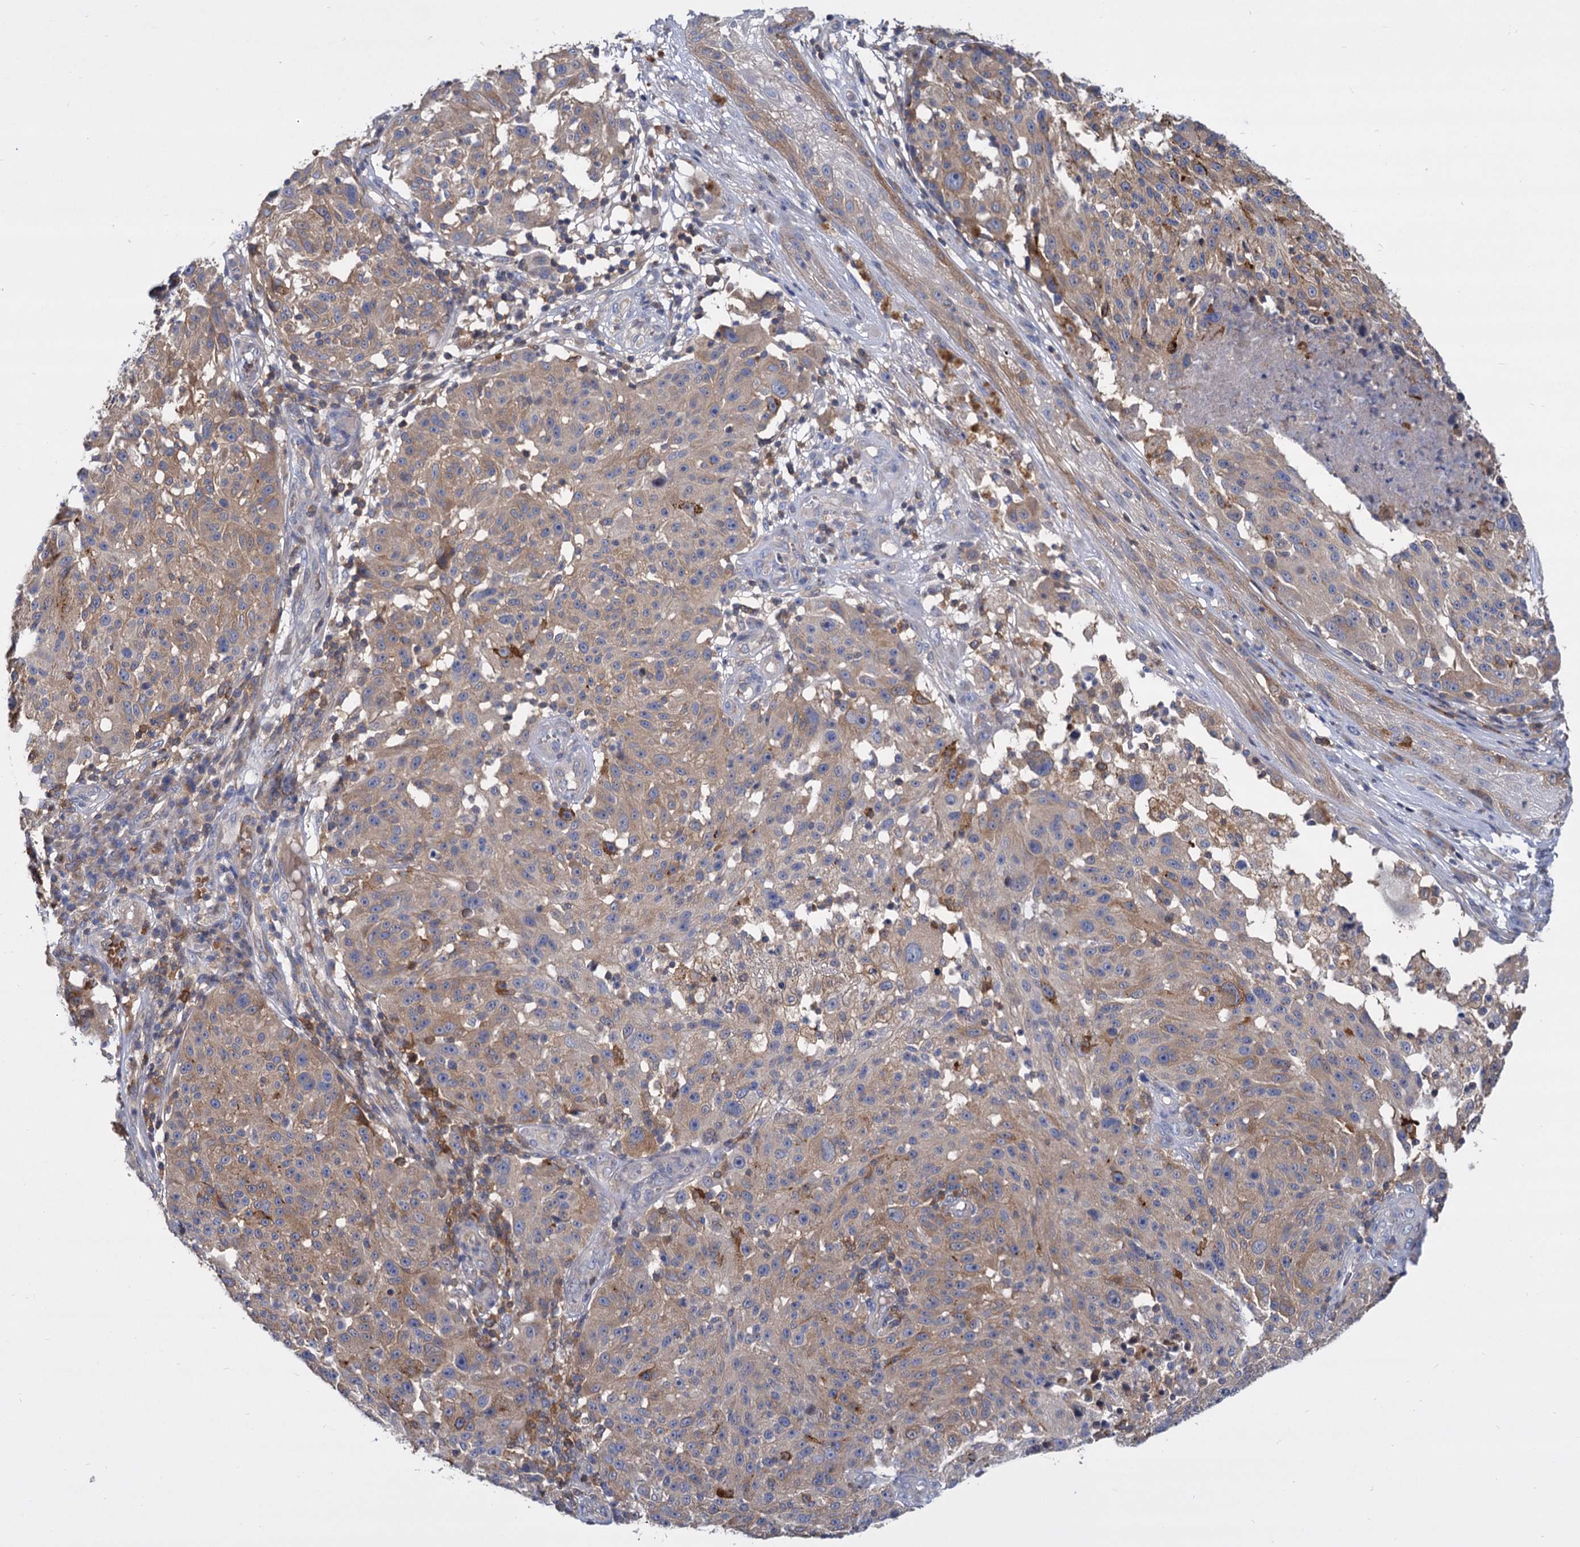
{"staining": {"intensity": "weak", "quantity": "<25%", "location": "cytoplasmic/membranous"}, "tissue": "melanoma", "cell_type": "Tumor cells", "image_type": "cancer", "snomed": [{"axis": "morphology", "description": "Malignant melanoma, NOS"}, {"axis": "topography", "description": "Skin"}], "caption": "This is a photomicrograph of IHC staining of malignant melanoma, which shows no positivity in tumor cells. Brightfield microscopy of immunohistochemistry (IHC) stained with DAB (brown) and hematoxylin (blue), captured at high magnification.", "gene": "GCLC", "patient": {"sex": "male", "age": 53}}